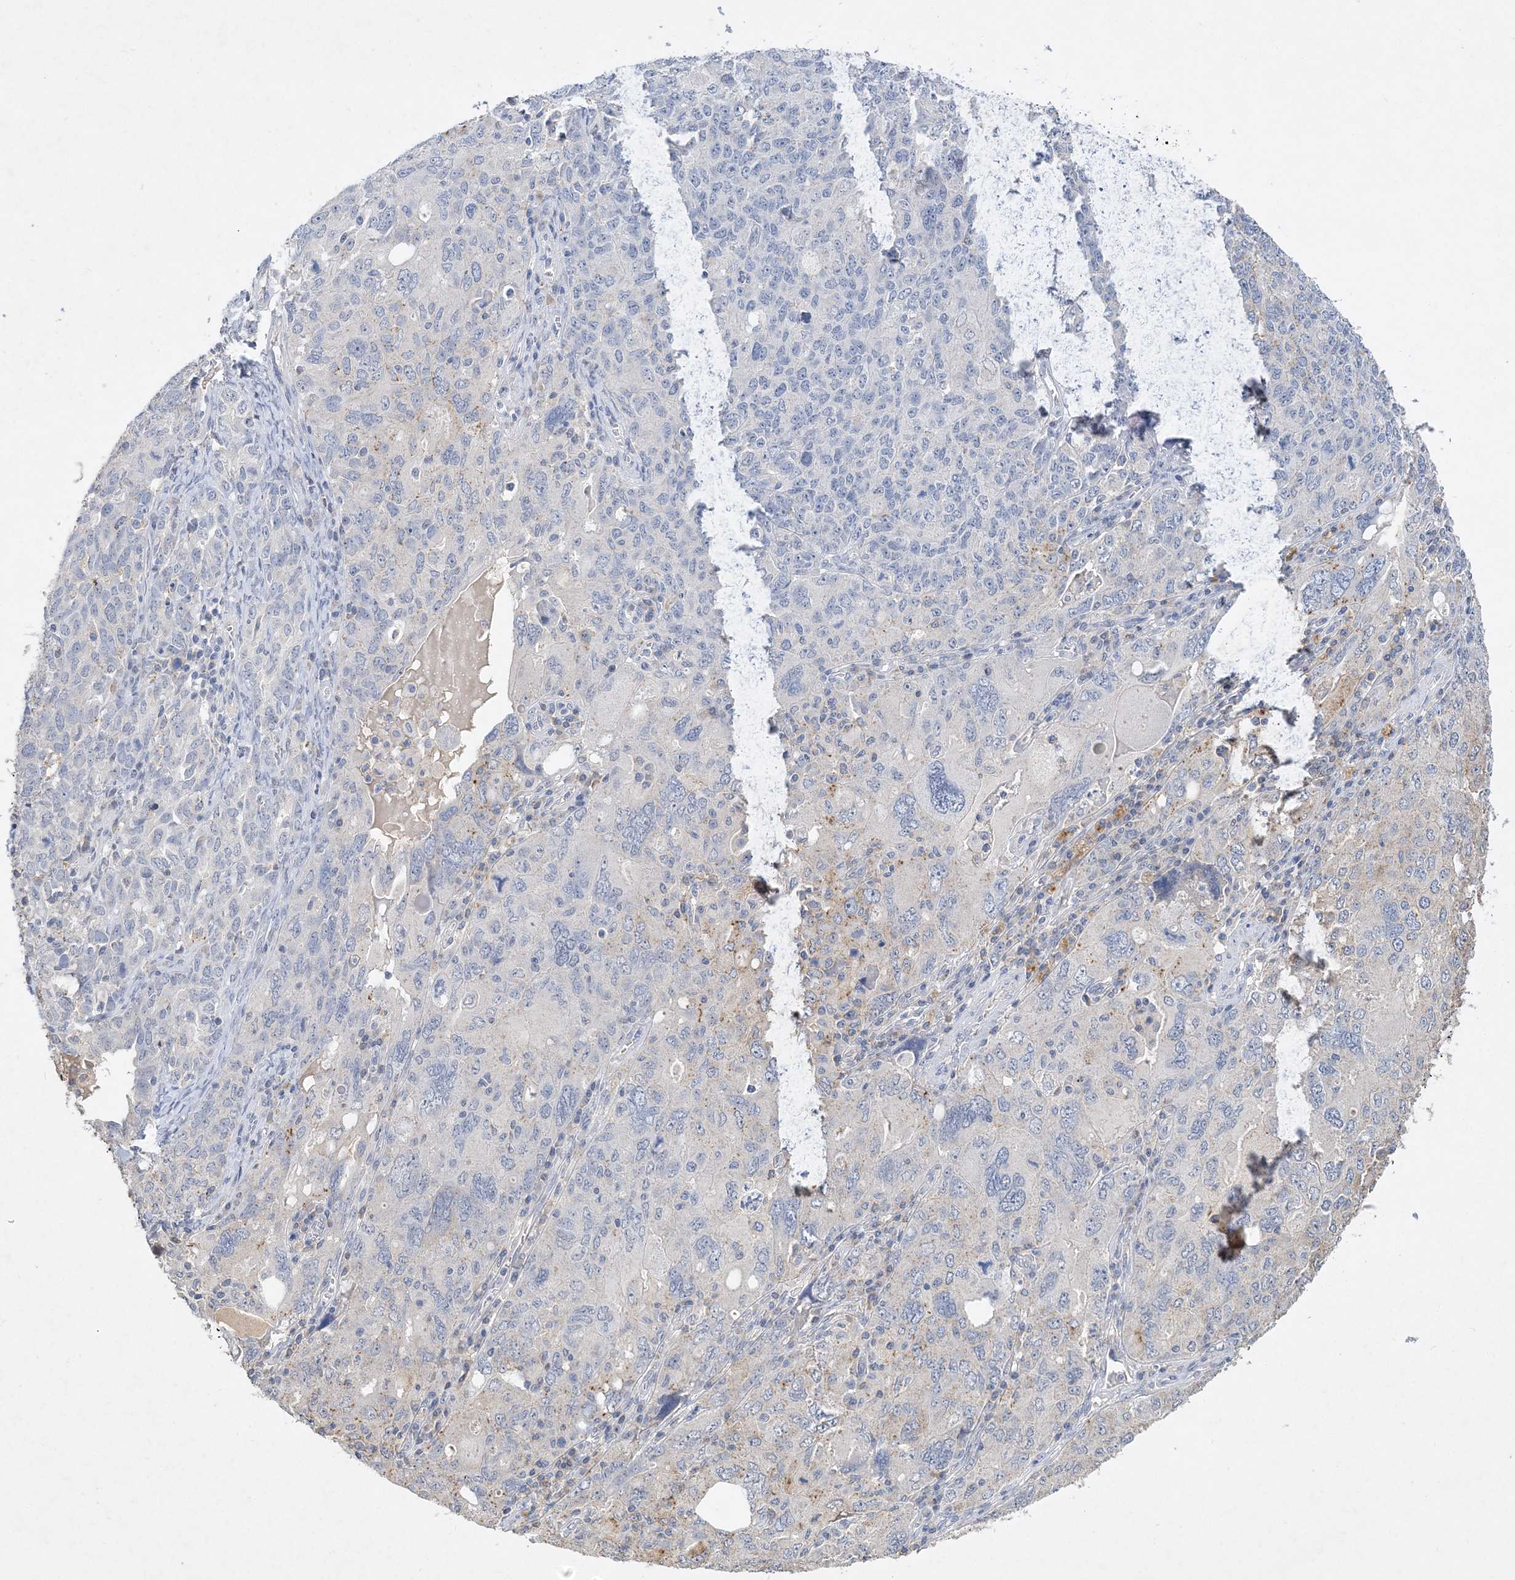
{"staining": {"intensity": "negative", "quantity": "none", "location": "none"}, "tissue": "ovarian cancer", "cell_type": "Tumor cells", "image_type": "cancer", "snomed": [{"axis": "morphology", "description": "Carcinoma, endometroid"}, {"axis": "topography", "description": "Ovary"}], "caption": "Tumor cells show no significant positivity in ovarian cancer.", "gene": "C11orf58", "patient": {"sex": "female", "age": 62}}